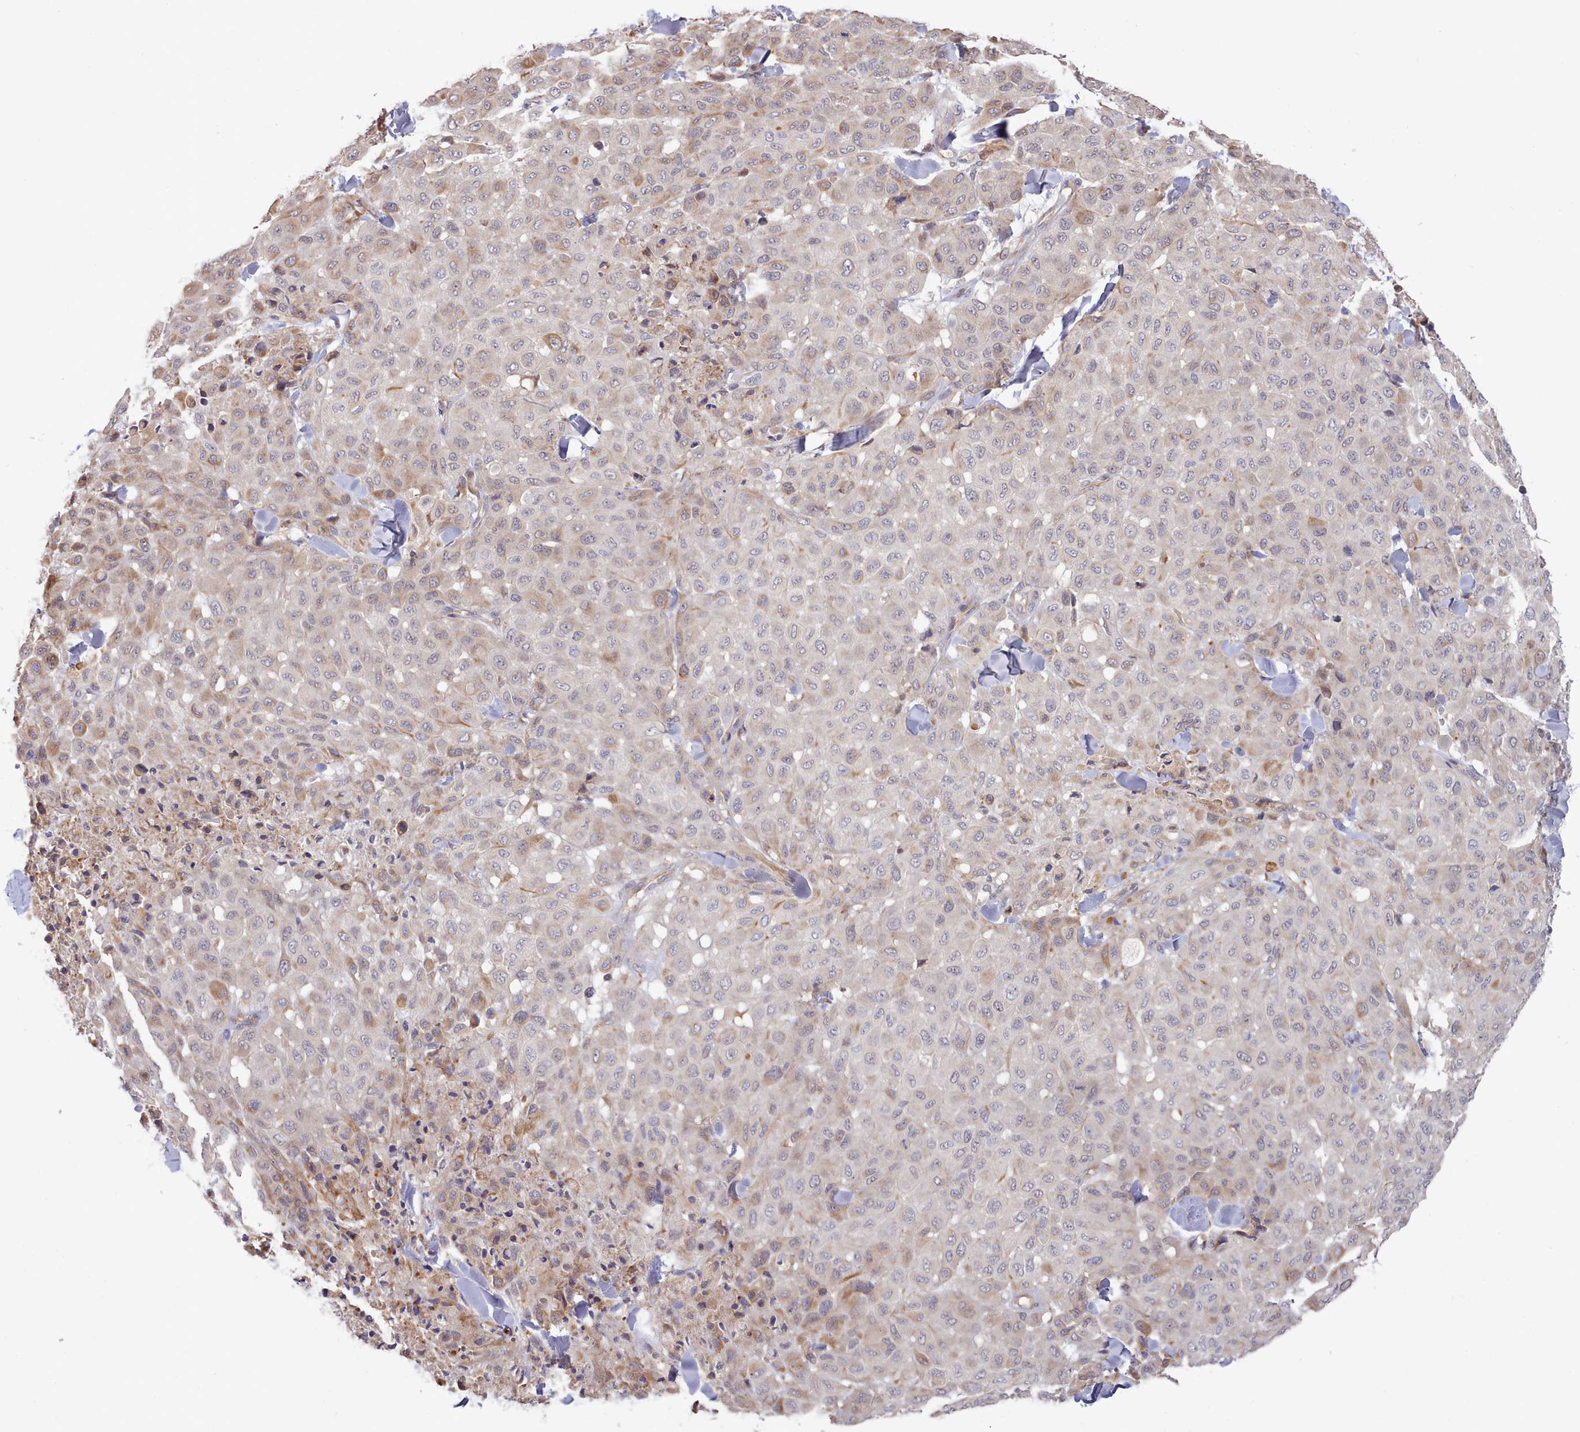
{"staining": {"intensity": "weak", "quantity": "<25%", "location": "cytoplasmic/membranous"}, "tissue": "melanoma", "cell_type": "Tumor cells", "image_type": "cancer", "snomed": [{"axis": "morphology", "description": "Malignant melanoma, Metastatic site"}, {"axis": "topography", "description": "Skin"}], "caption": "Melanoma stained for a protein using IHC demonstrates no expression tumor cells.", "gene": "ZC3H13", "patient": {"sex": "female", "age": 81}}